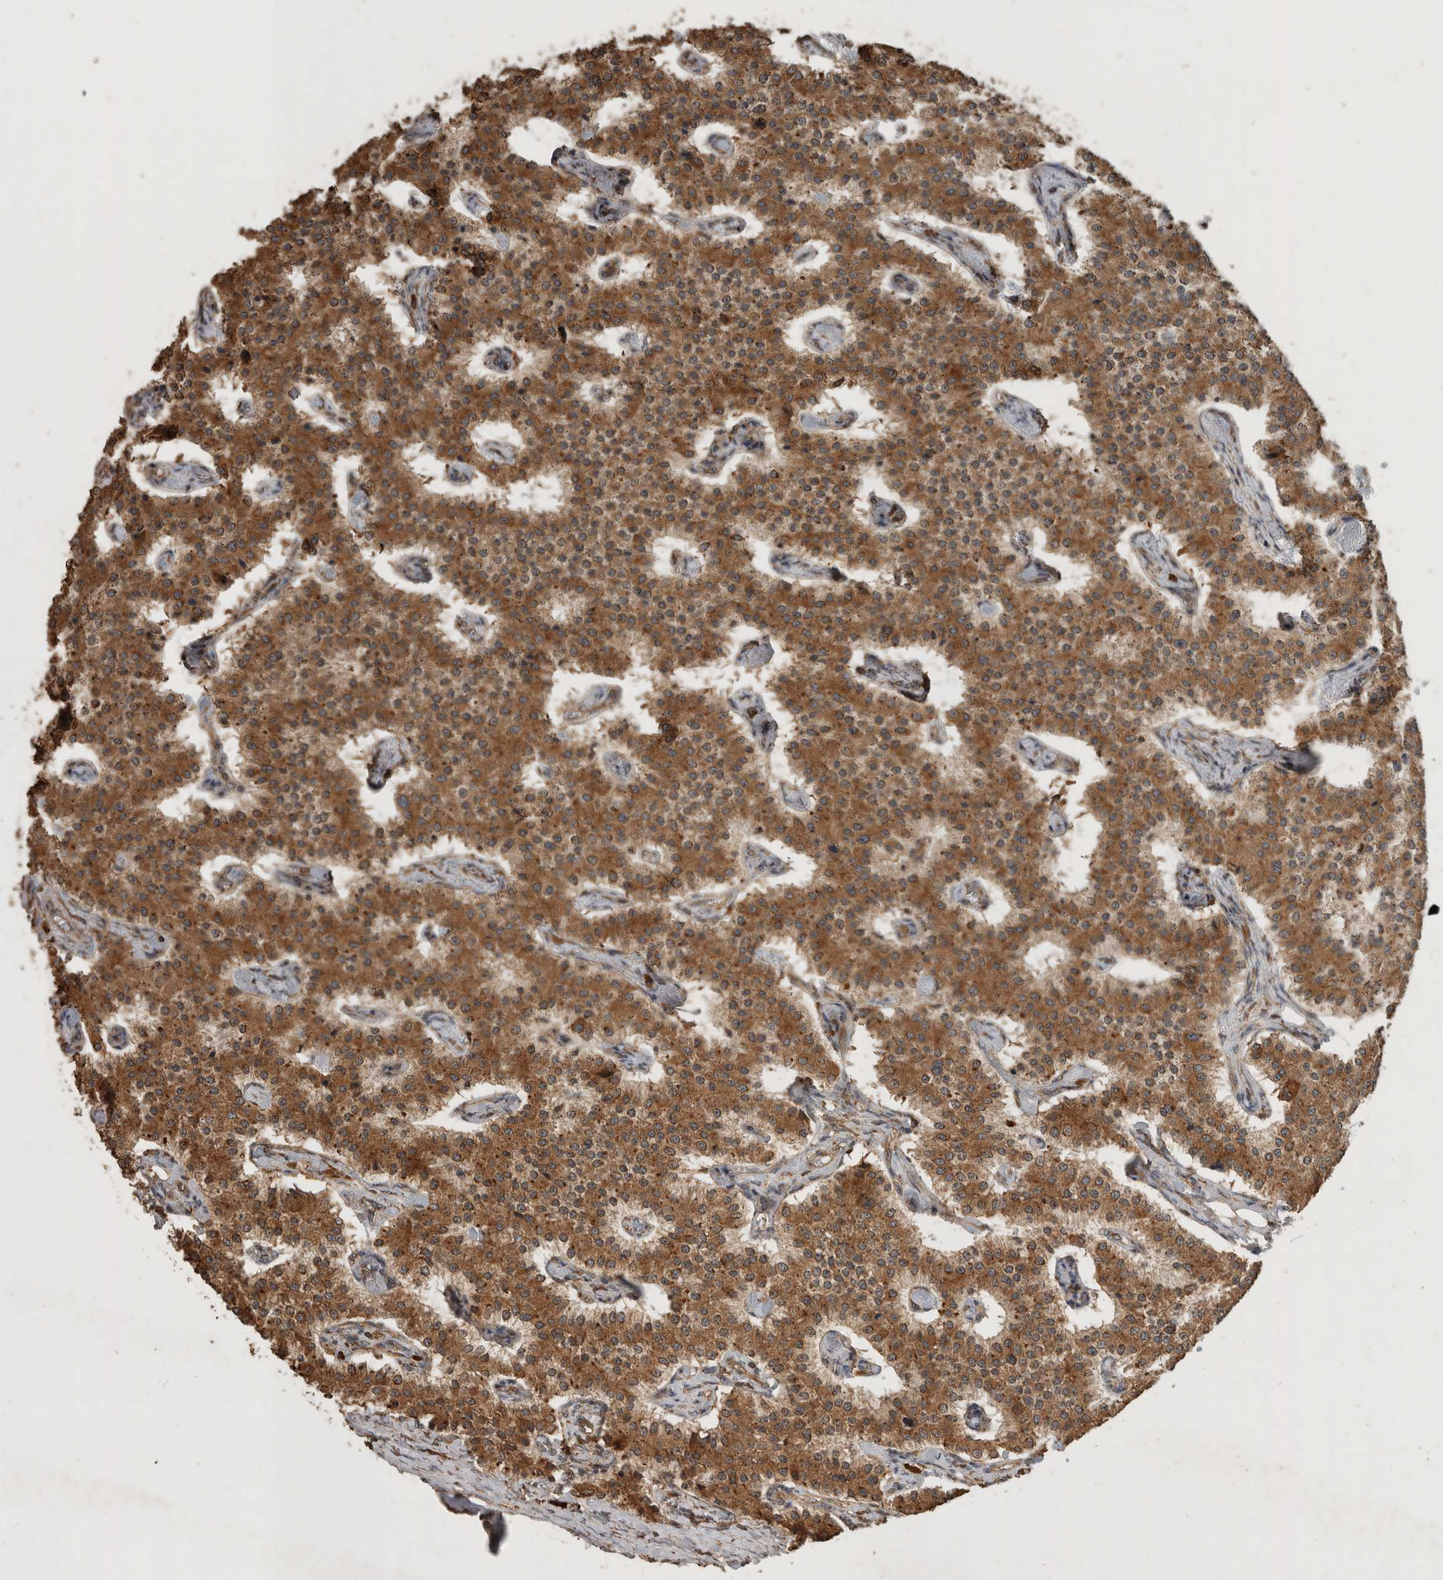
{"staining": {"intensity": "strong", "quantity": ">75%", "location": "cytoplasmic/membranous"}, "tissue": "carcinoid", "cell_type": "Tumor cells", "image_type": "cancer", "snomed": [{"axis": "morphology", "description": "Carcinoid, malignant, NOS"}, {"axis": "topography", "description": "Colon"}], "caption": "Protein staining by IHC demonstrates strong cytoplasmic/membranous expression in about >75% of tumor cells in carcinoid.", "gene": "OTUD7B", "patient": {"sex": "female", "age": 52}}